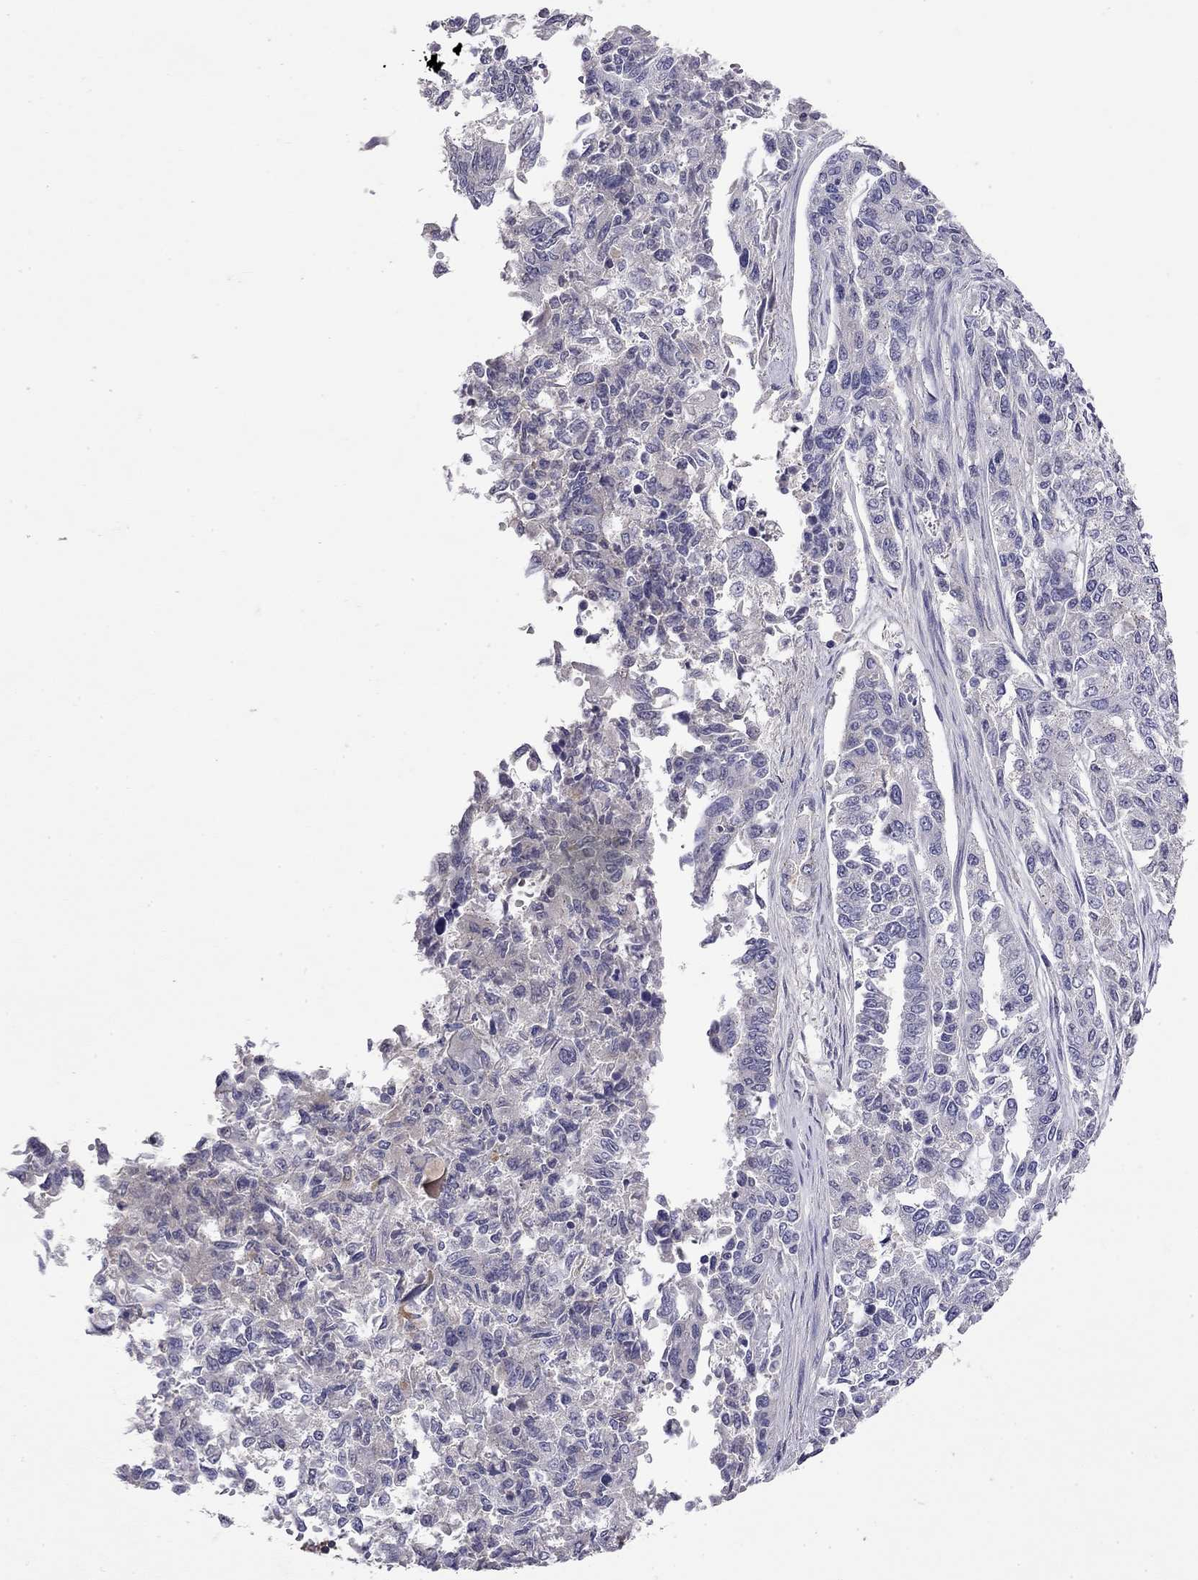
{"staining": {"intensity": "negative", "quantity": "none", "location": "none"}, "tissue": "endometrial cancer", "cell_type": "Tumor cells", "image_type": "cancer", "snomed": [{"axis": "morphology", "description": "Adenocarcinoma, NOS"}, {"axis": "topography", "description": "Uterus"}], "caption": "A histopathology image of human endometrial cancer is negative for staining in tumor cells. The staining is performed using DAB brown chromogen with nuclei counter-stained in using hematoxylin.", "gene": "WNK3", "patient": {"sex": "female", "age": 59}}